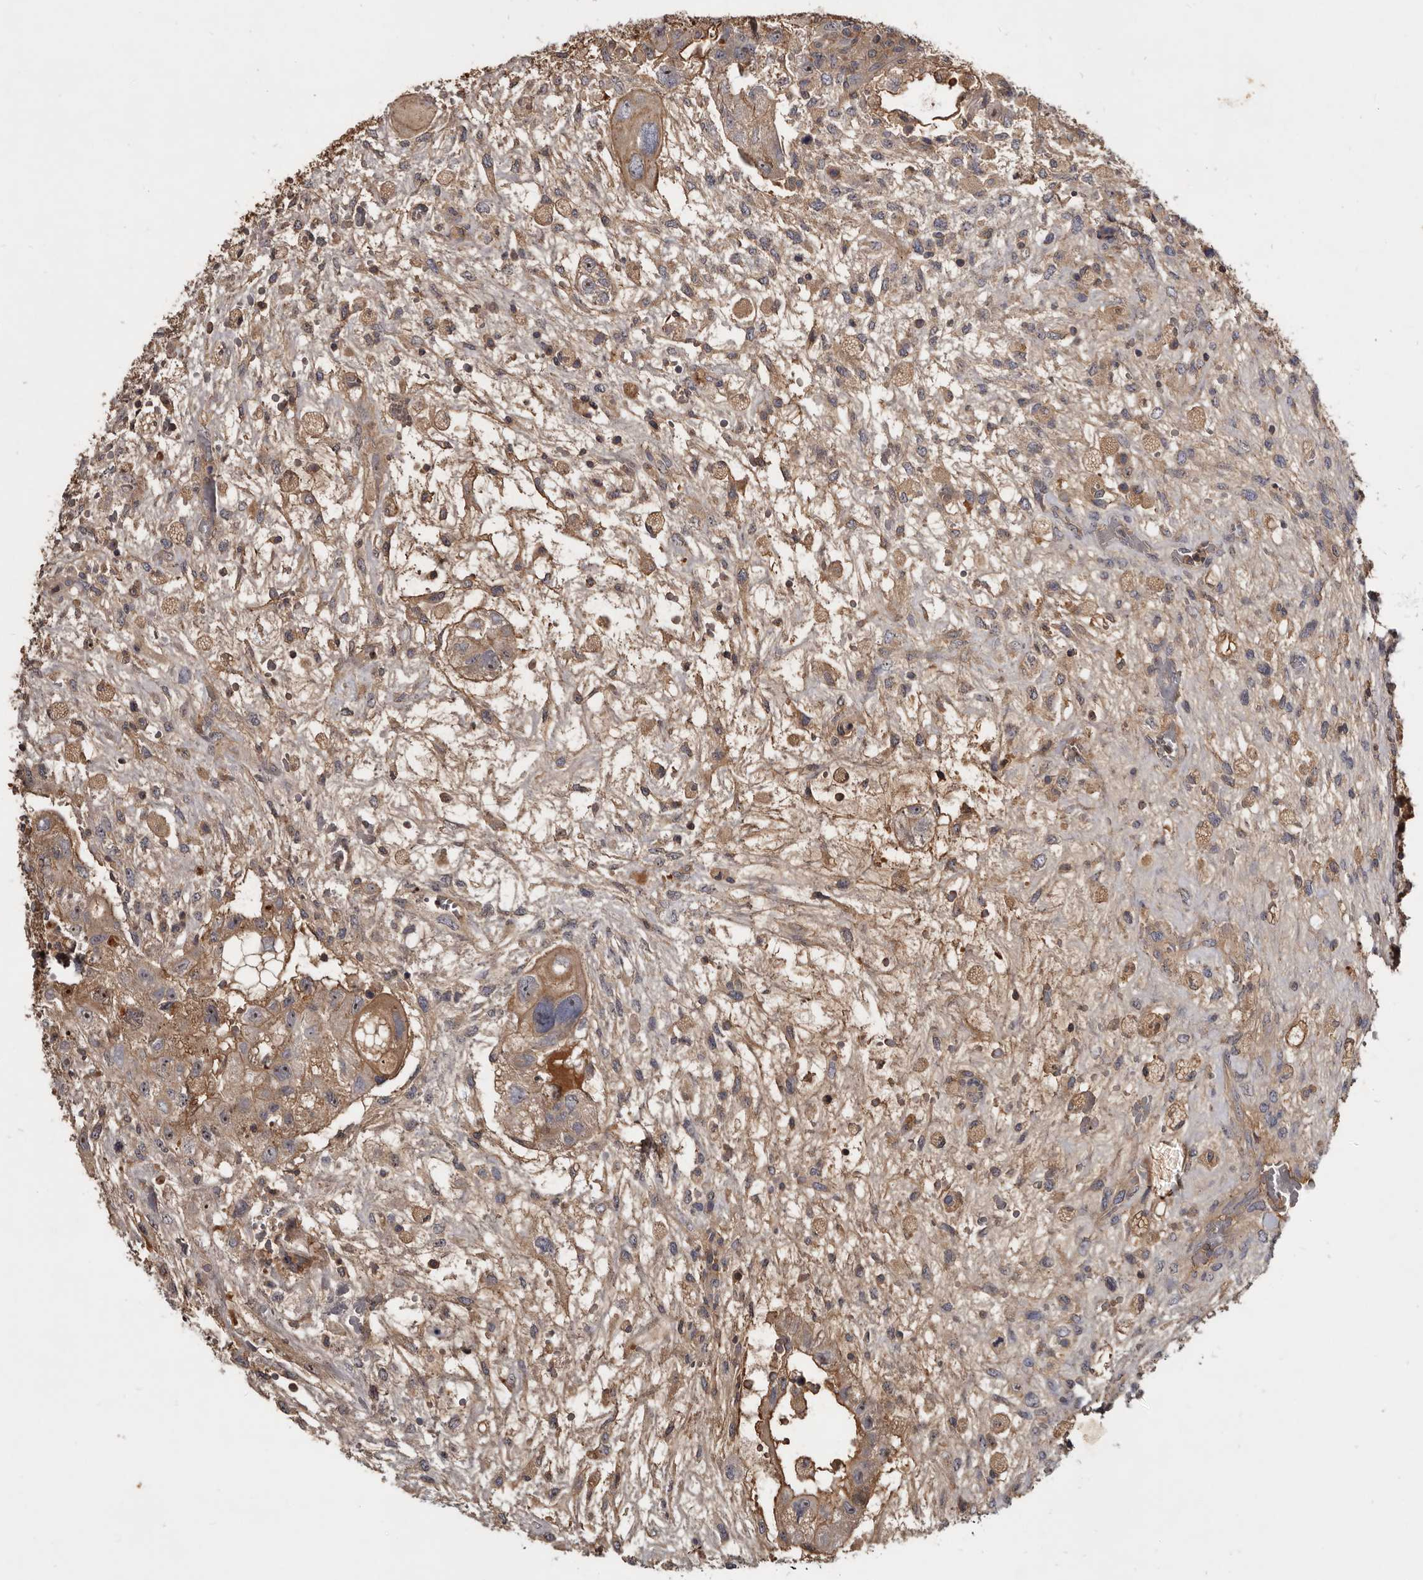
{"staining": {"intensity": "moderate", "quantity": "25%-75%", "location": "cytoplasmic/membranous,nuclear"}, "tissue": "testis cancer", "cell_type": "Tumor cells", "image_type": "cancer", "snomed": [{"axis": "morphology", "description": "Carcinoma, Embryonal, NOS"}, {"axis": "topography", "description": "Testis"}], "caption": "Immunohistochemistry image of human embryonal carcinoma (testis) stained for a protein (brown), which displays medium levels of moderate cytoplasmic/membranous and nuclear staining in approximately 25%-75% of tumor cells.", "gene": "TTC39A", "patient": {"sex": "male", "age": 36}}